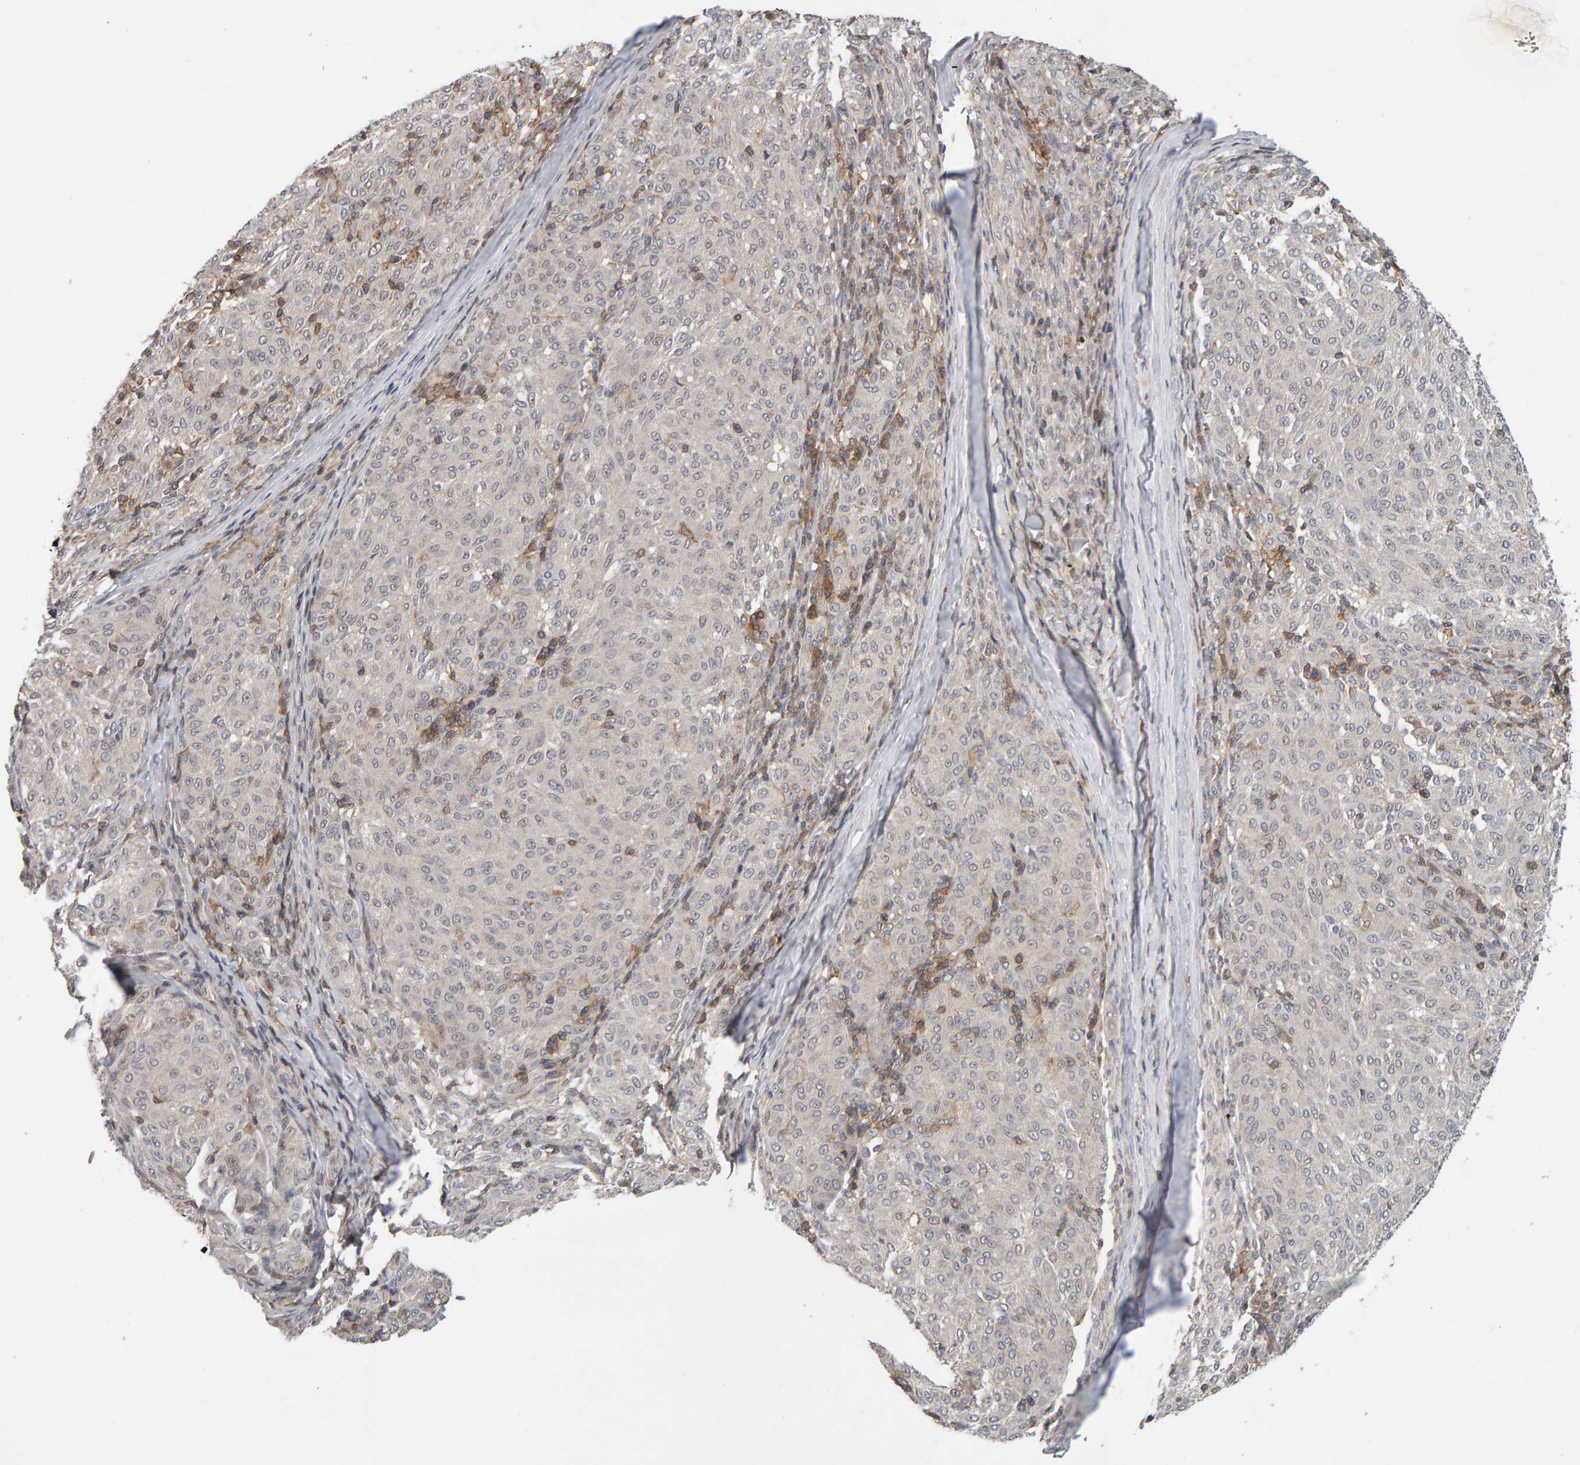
{"staining": {"intensity": "negative", "quantity": "none", "location": "none"}, "tissue": "melanoma", "cell_type": "Tumor cells", "image_type": "cancer", "snomed": [{"axis": "morphology", "description": "Malignant melanoma, NOS"}, {"axis": "topography", "description": "Skin"}], "caption": "IHC image of neoplastic tissue: melanoma stained with DAB (3,3'-diaminobenzidine) shows no significant protein staining in tumor cells.", "gene": "NUDCD1", "patient": {"sex": "female", "age": 72}}